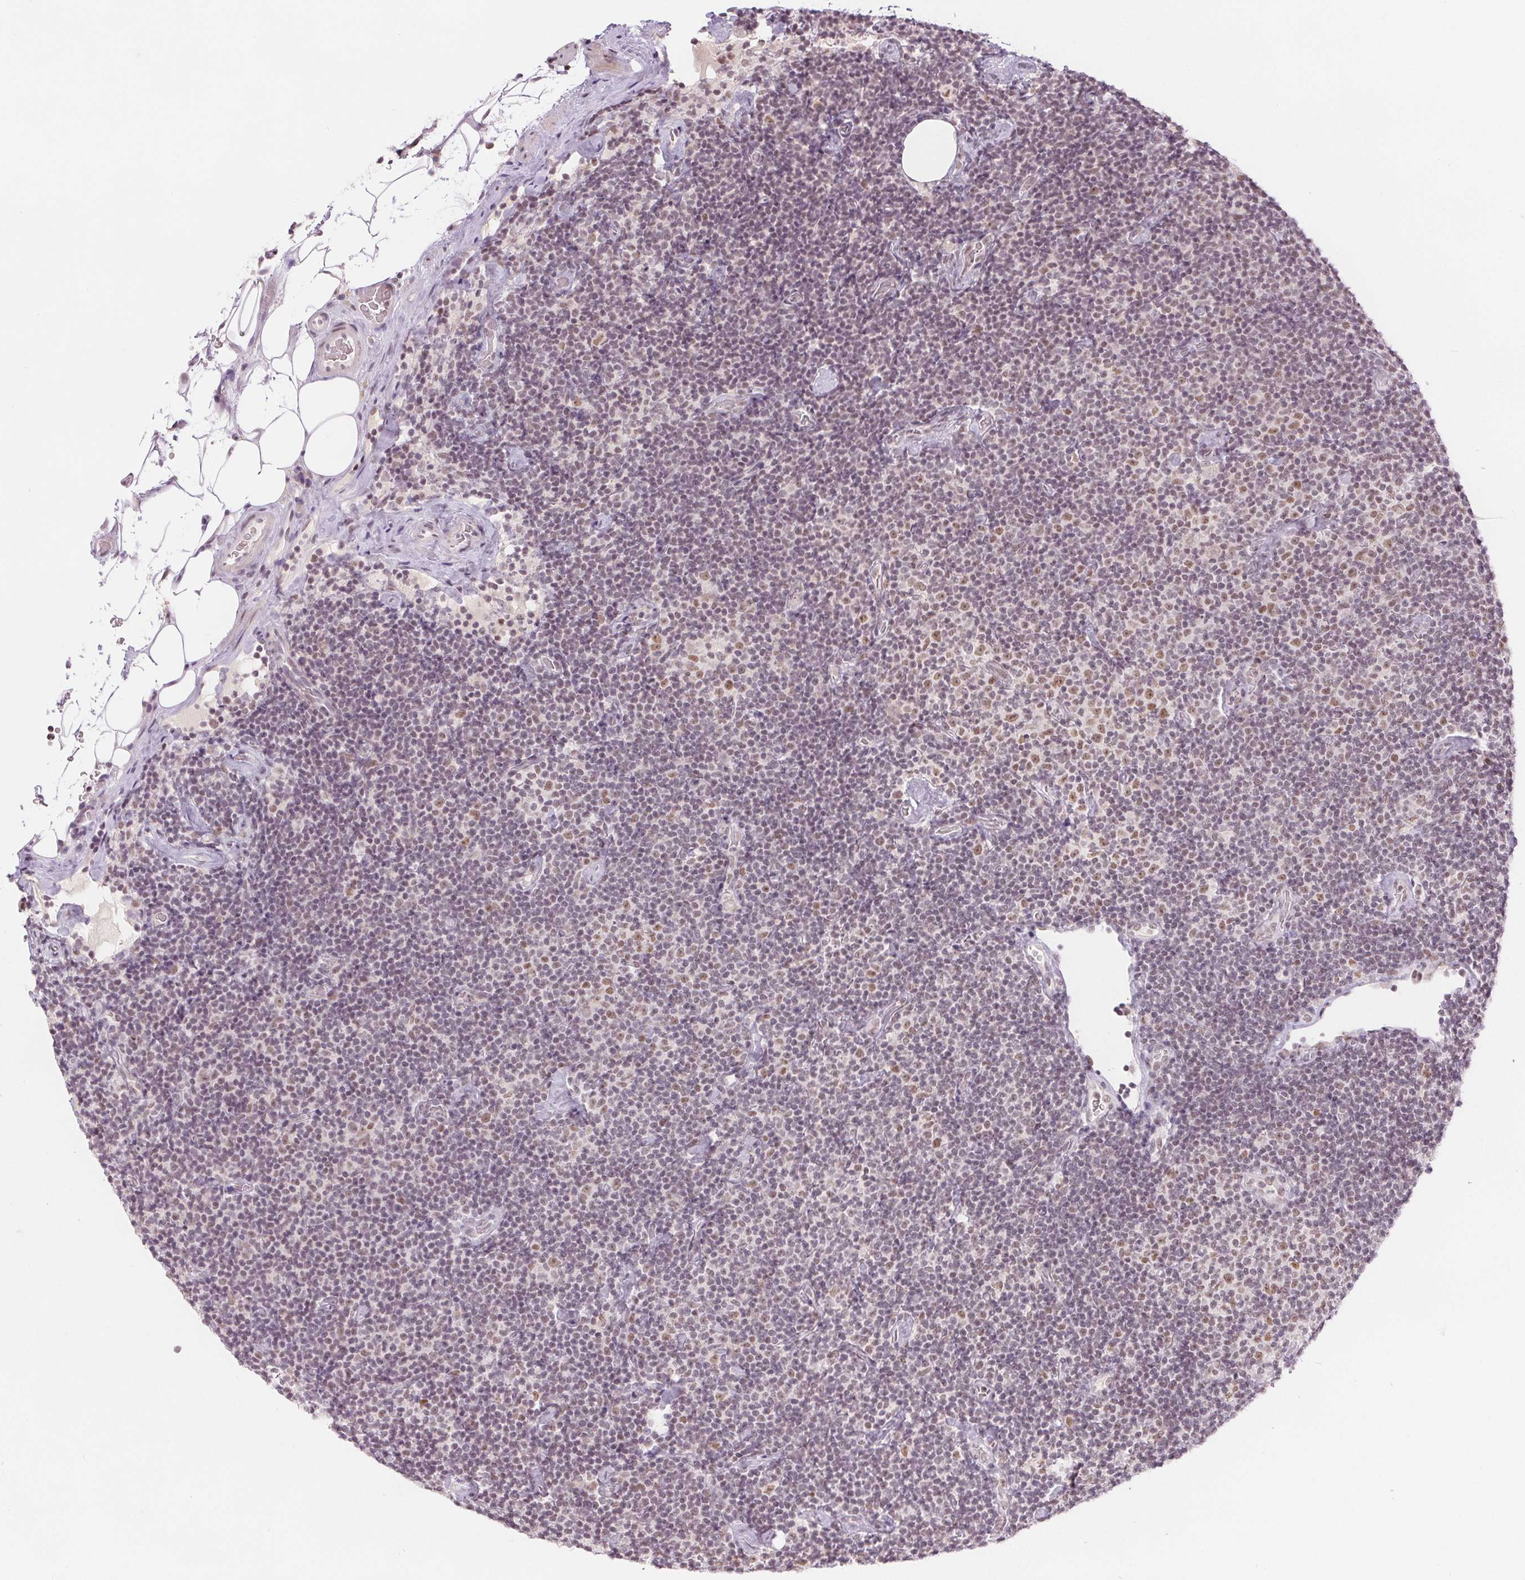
{"staining": {"intensity": "weak", "quantity": "<25%", "location": "nuclear"}, "tissue": "lymphoma", "cell_type": "Tumor cells", "image_type": "cancer", "snomed": [{"axis": "morphology", "description": "Malignant lymphoma, non-Hodgkin's type, Low grade"}, {"axis": "topography", "description": "Lymph node"}], "caption": "Immunohistochemical staining of low-grade malignant lymphoma, non-Hodgkin's type exhibits no significant positivity in tumor cells.", "gene": "DEK", "patient": {"sex": "male", "age": 81}}